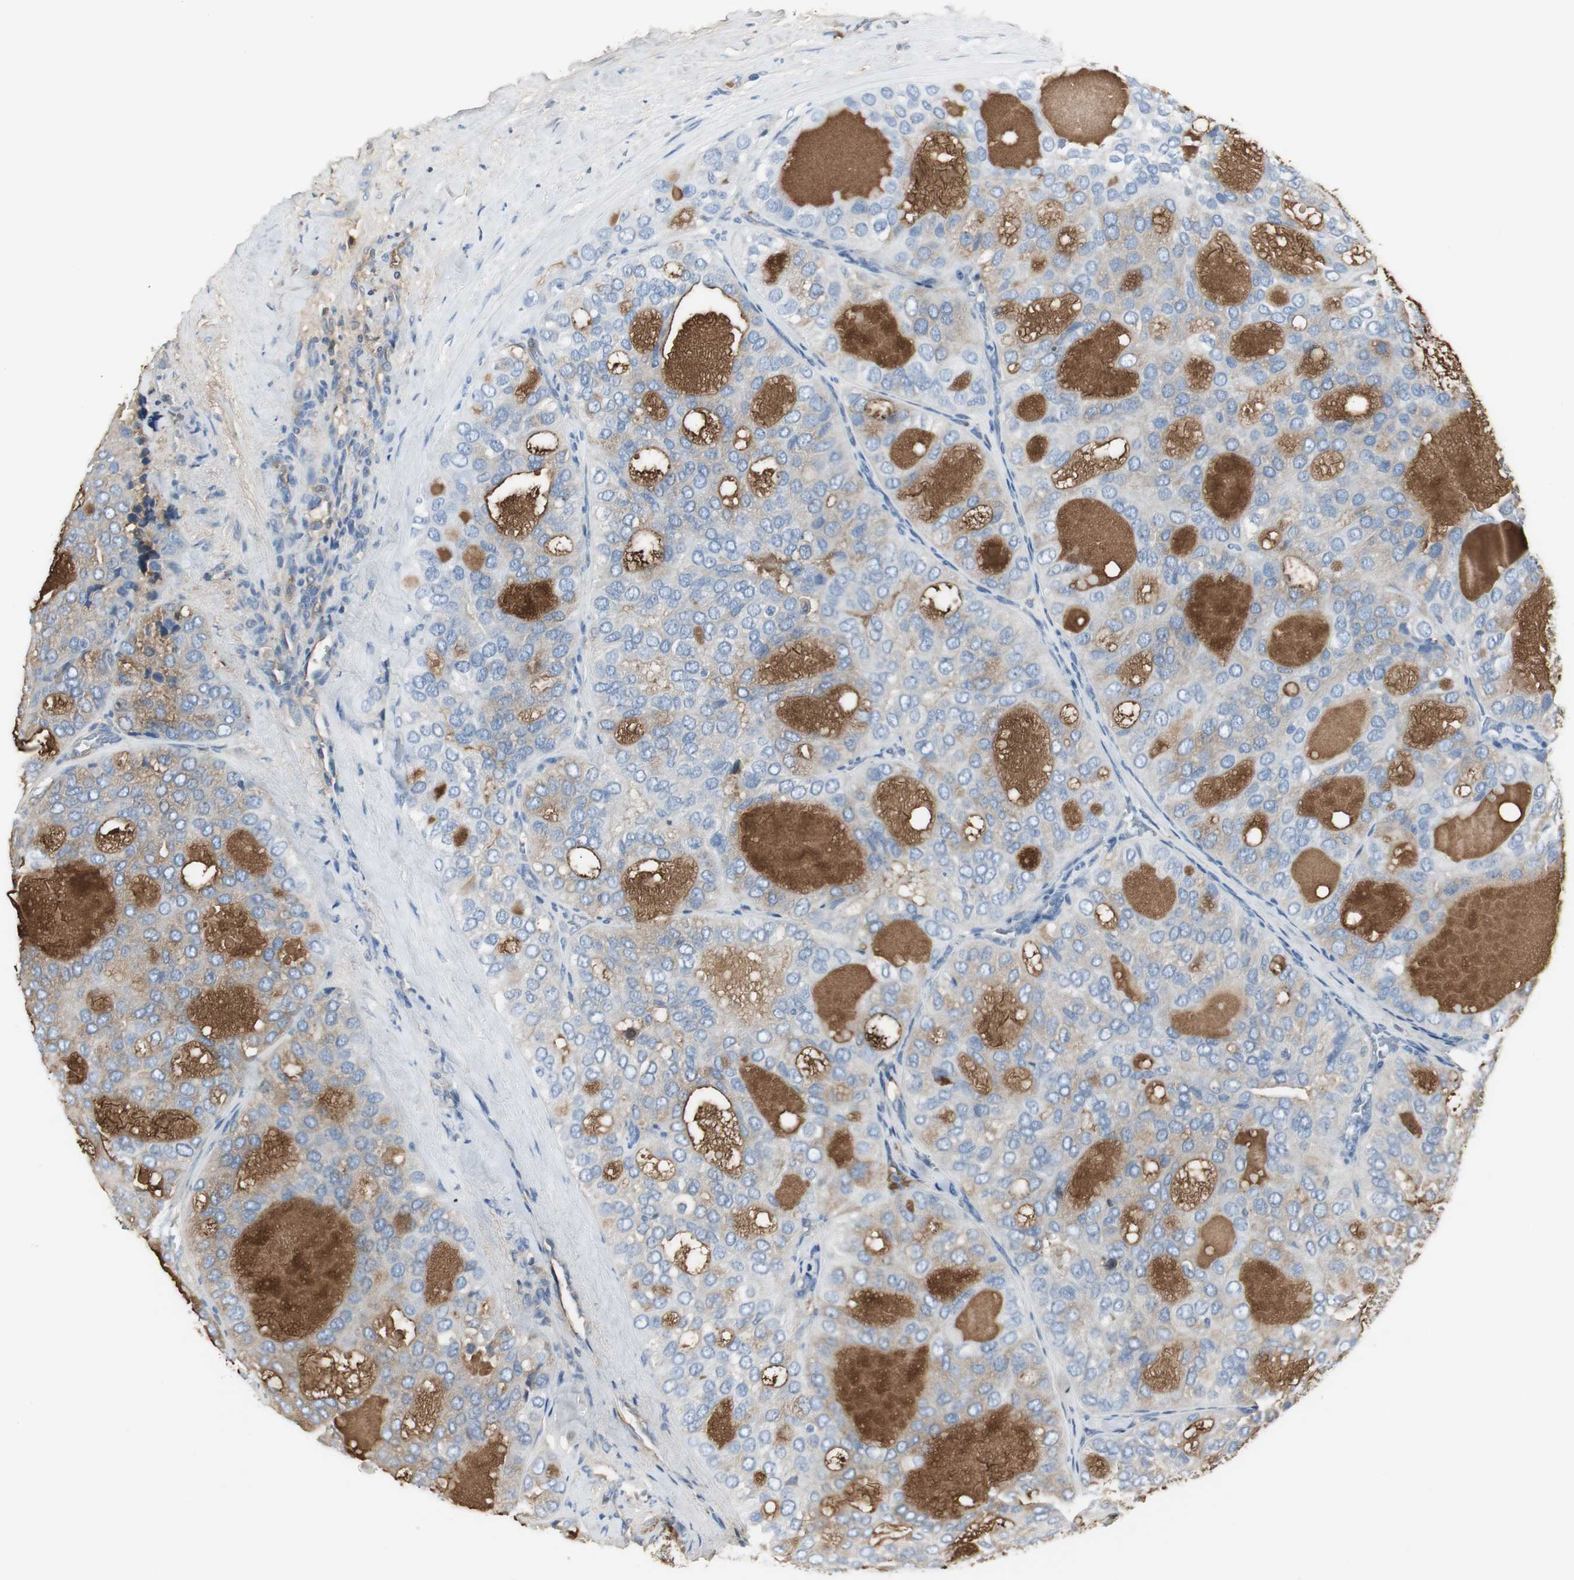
{"staining": {"intensity": "weak", "quantity": "25%-75%", "location": "cytoplasmic/membranous"}, "tissue": "thyroid cancer", "cell_type": "Tumor cells", "image_type": "cancer", "snomed": [{"axis": "morphology", "description": "Follicular adenoma carcinoma, NOS"}, {"axis": "topography", "description": "Thyroid gland"}], "caption": "This micrograph demonstrates IHC staining of thyroid follicular adenoma carcinoma, with low weak cytoplasmic/membranous expression in about 25%-75% of tumor cells.", "gene": "IGHA1", "patient": {"sex": "male", "age": 75}}